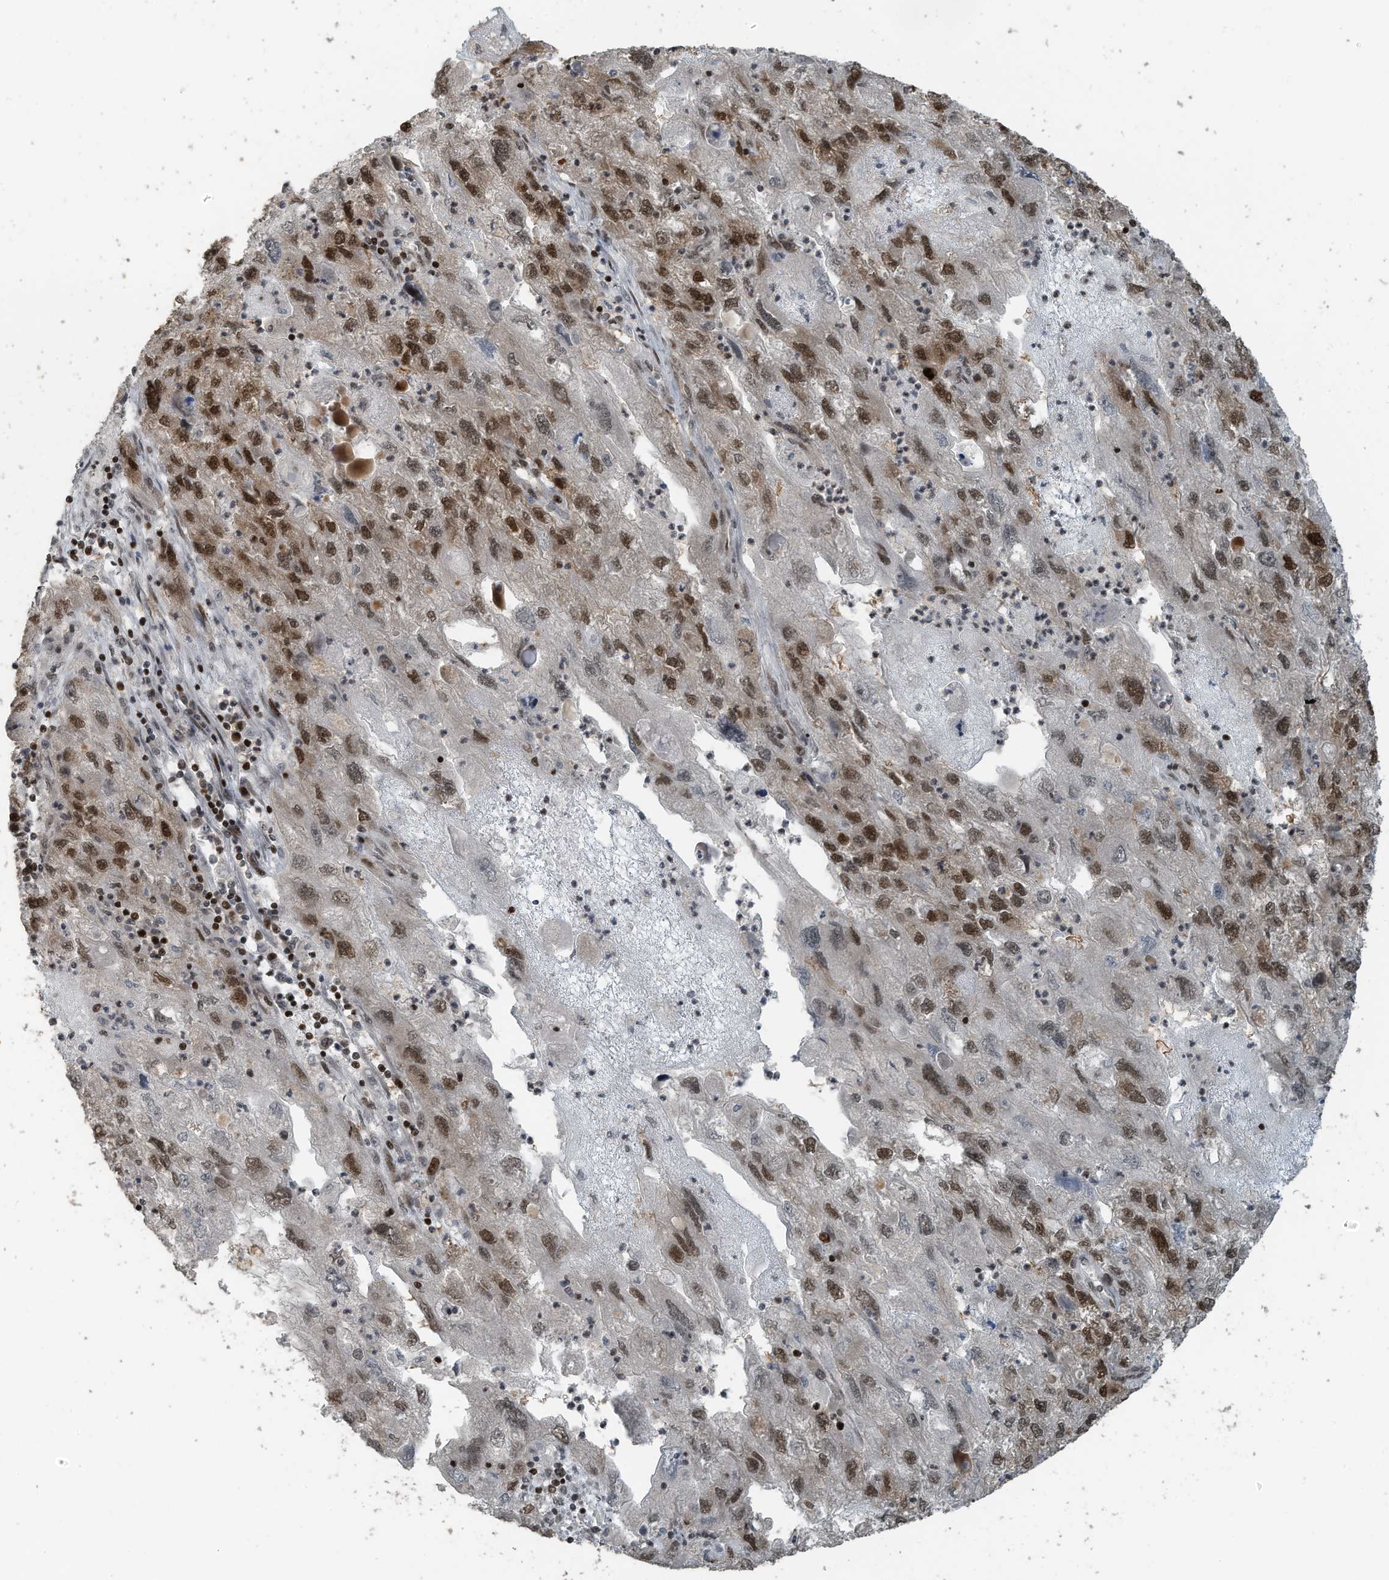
{"staining": {"intensity": "moderate", "quantity": ">75%", "location": "cytoplasmic/membranous,nuclear"}, "tissue": "endometrial cancer", "cell_type": "Tumor cells", "image_type": "cancer", "snomed": [{"axis": "morphology", "description": "Adenocarcinoma, NOS"}, {"axis": "topography", "description": "Endometrium"}], "caption": "The micrograph reveals a brown stain indicating the presence of a protein in the cytoplasmic/membranous and nuclear of tumor cells in endometrial adenocarcinoma.", "gene": "PCNP", "patient": {"sex": "female", "age": 49}}